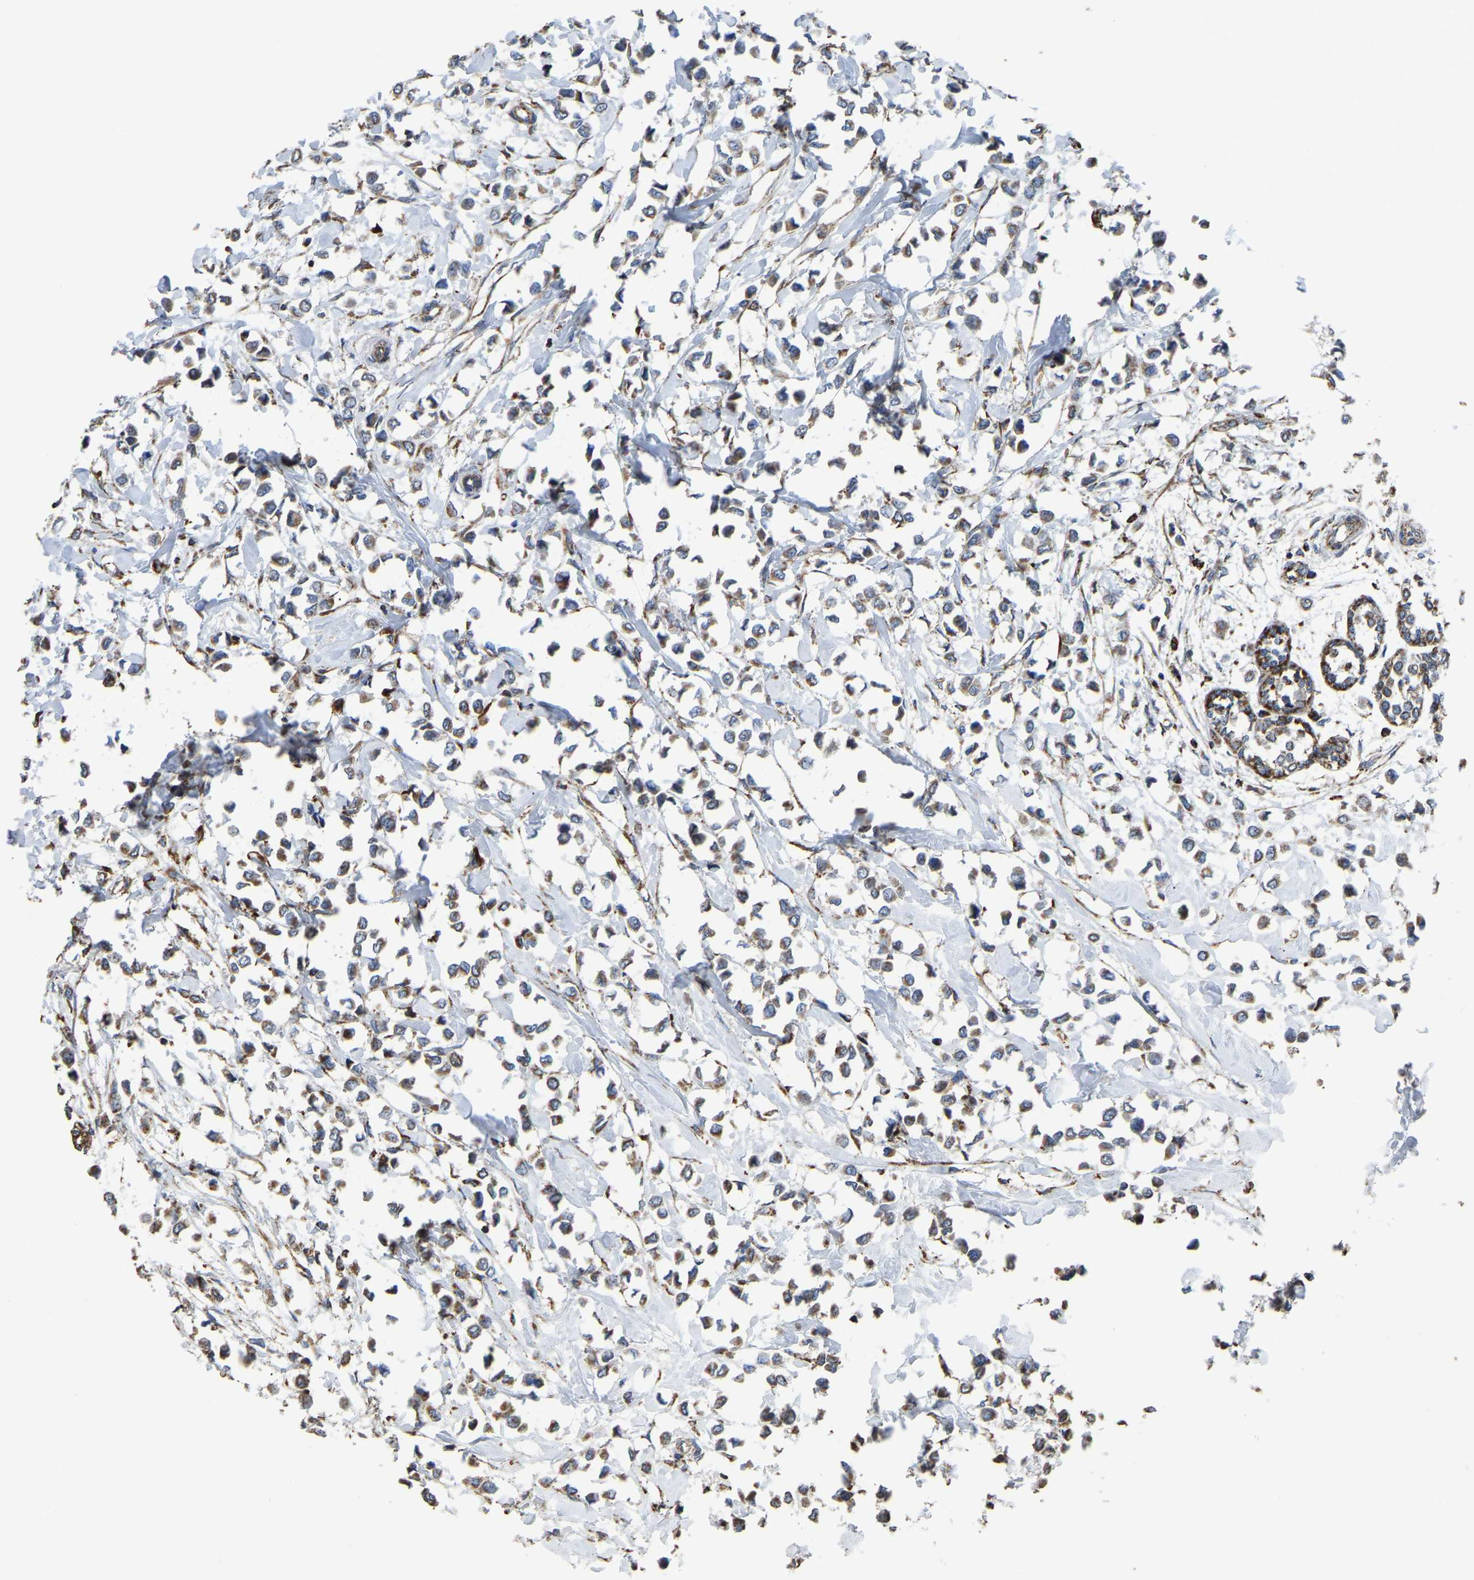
{"staining": {"intensity": "weak", "quantity": ">75%", "location": "cytoplasmic/membranous"}, "tissue": "breast cancer", "cell_type": "Tumor cells", "image_type": "cancer", "snomed": [{"axis": "morphology", "description": "Lobular carcinoma"}, {"axis": "topography", "description": "Breast"}], "caption": "About >75% of tumor cells in lobular carcinoma (breast) reveal weak cytoplasmic/membranous protein expression as visualized by brown immunohistochemical staining.", "gene": "ETFA", "patient": {"sex": "female", "age": 51}}